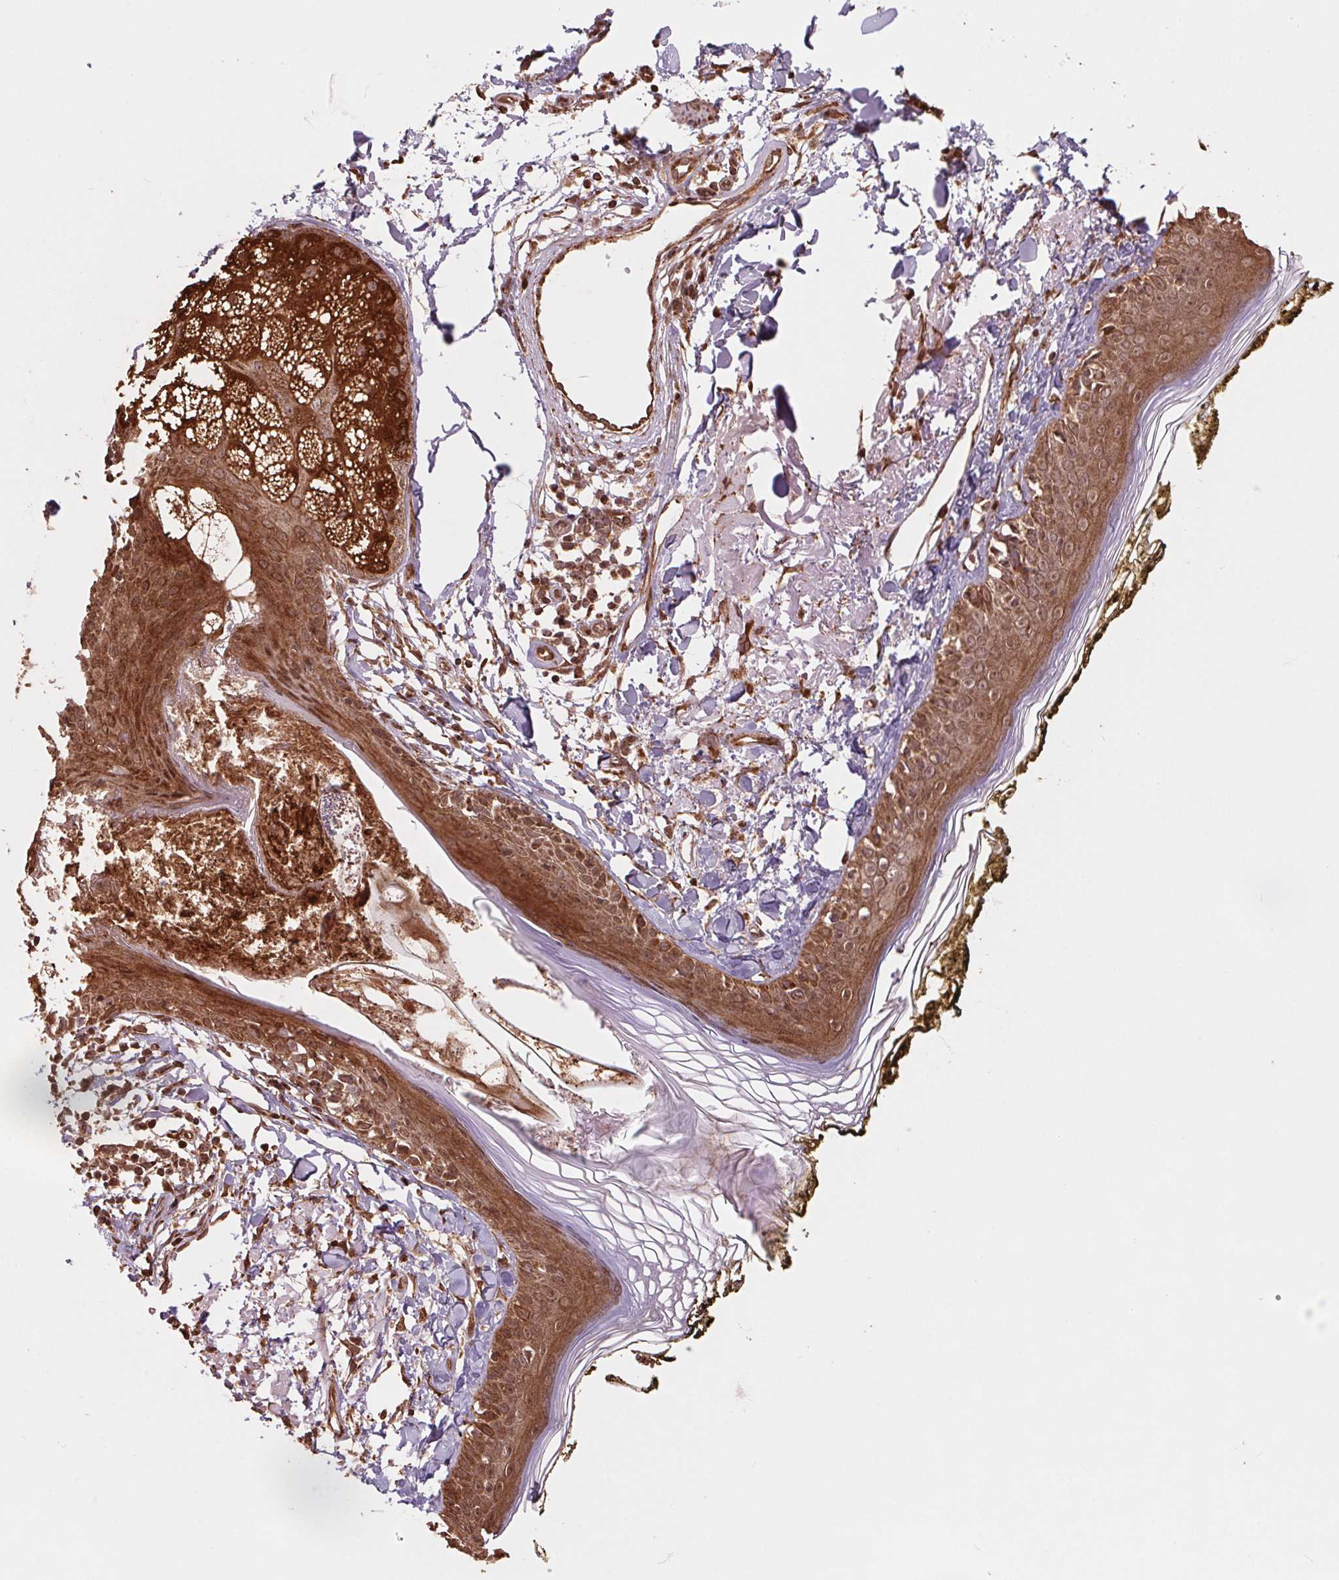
{"staining": {"intensity": "strong", "quantity": "25%-75%", "location": "cytoplasmic/membranous"}, "tissue": "skin", "cell_type": "Fibroblasts", "image_type": "normal", "snomed": [{"axis": "morphology", "description": "Normal tissue, NOS"}, {"axis": "topography", "description": "Skin"}], "caption": "Skin stained with immunohistochemistry exhibits strong cytoplasmic/membranous positivity in approximately 25%-75% of fibroblasts.", "gene": "PDHA1", "patient": {"sex": "male", "age": 76}}